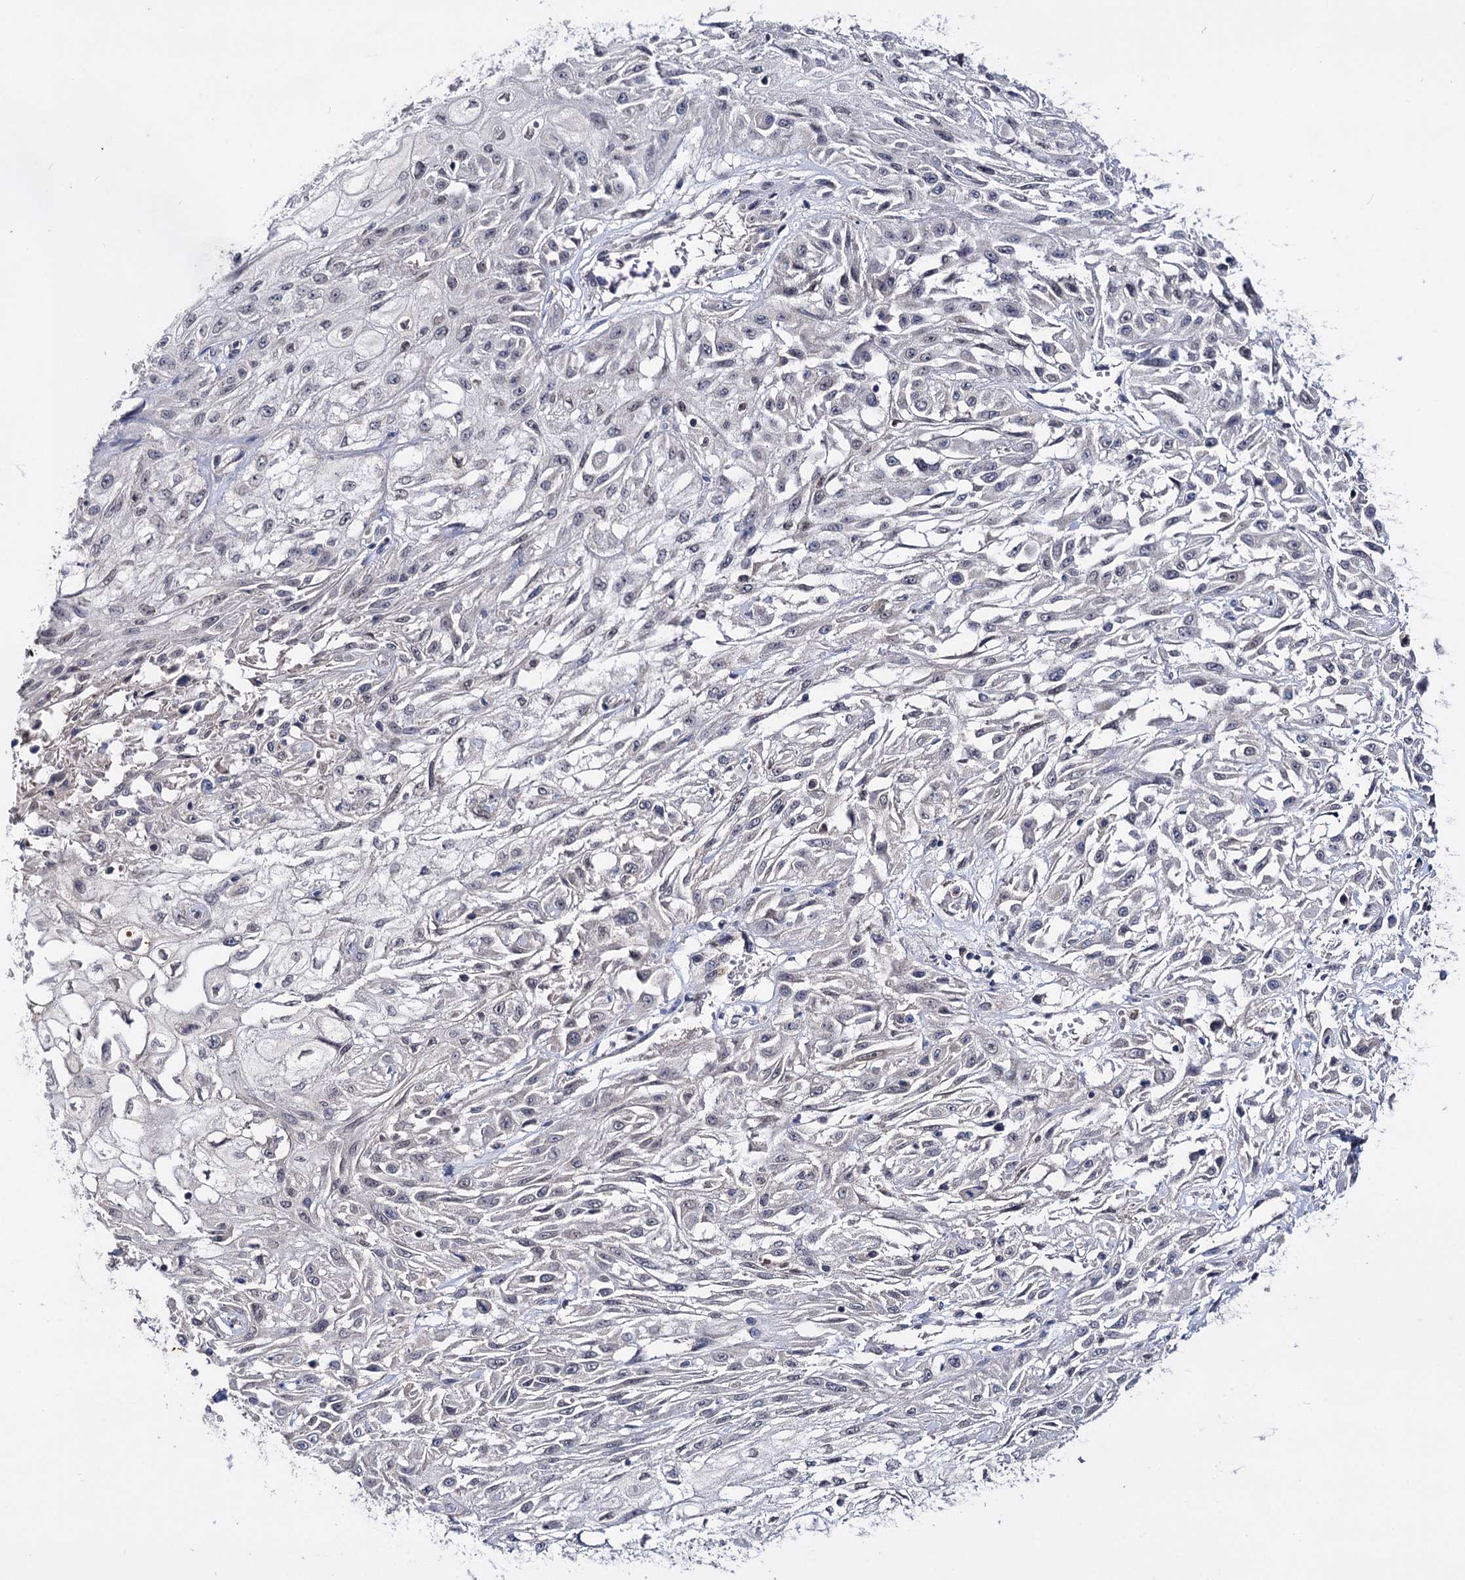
{"staining": {"intensity": "negative", "quantity": "none", "location": "none"}, "tissue": "skin cancer", "cell_type": "Tumor cells", "image_type": "cancer", "snomed": [{"axis": "morphology", "description": "Squamous cell carcinoma, NOS"}, {"axis": "morphology", "description": "Squamous cell carcinoma, metastatic, NOS"}, {"axis": "topography", "description": "Skin"}, {"axis": "topography", "description": "Lymph node"}], "caption": "Immunohistochemistry of skin squamous cell carcinoma shows no staining in tumor cells.", "gene": "CLPB", "patient": {"sex": "male", "age": 75}}